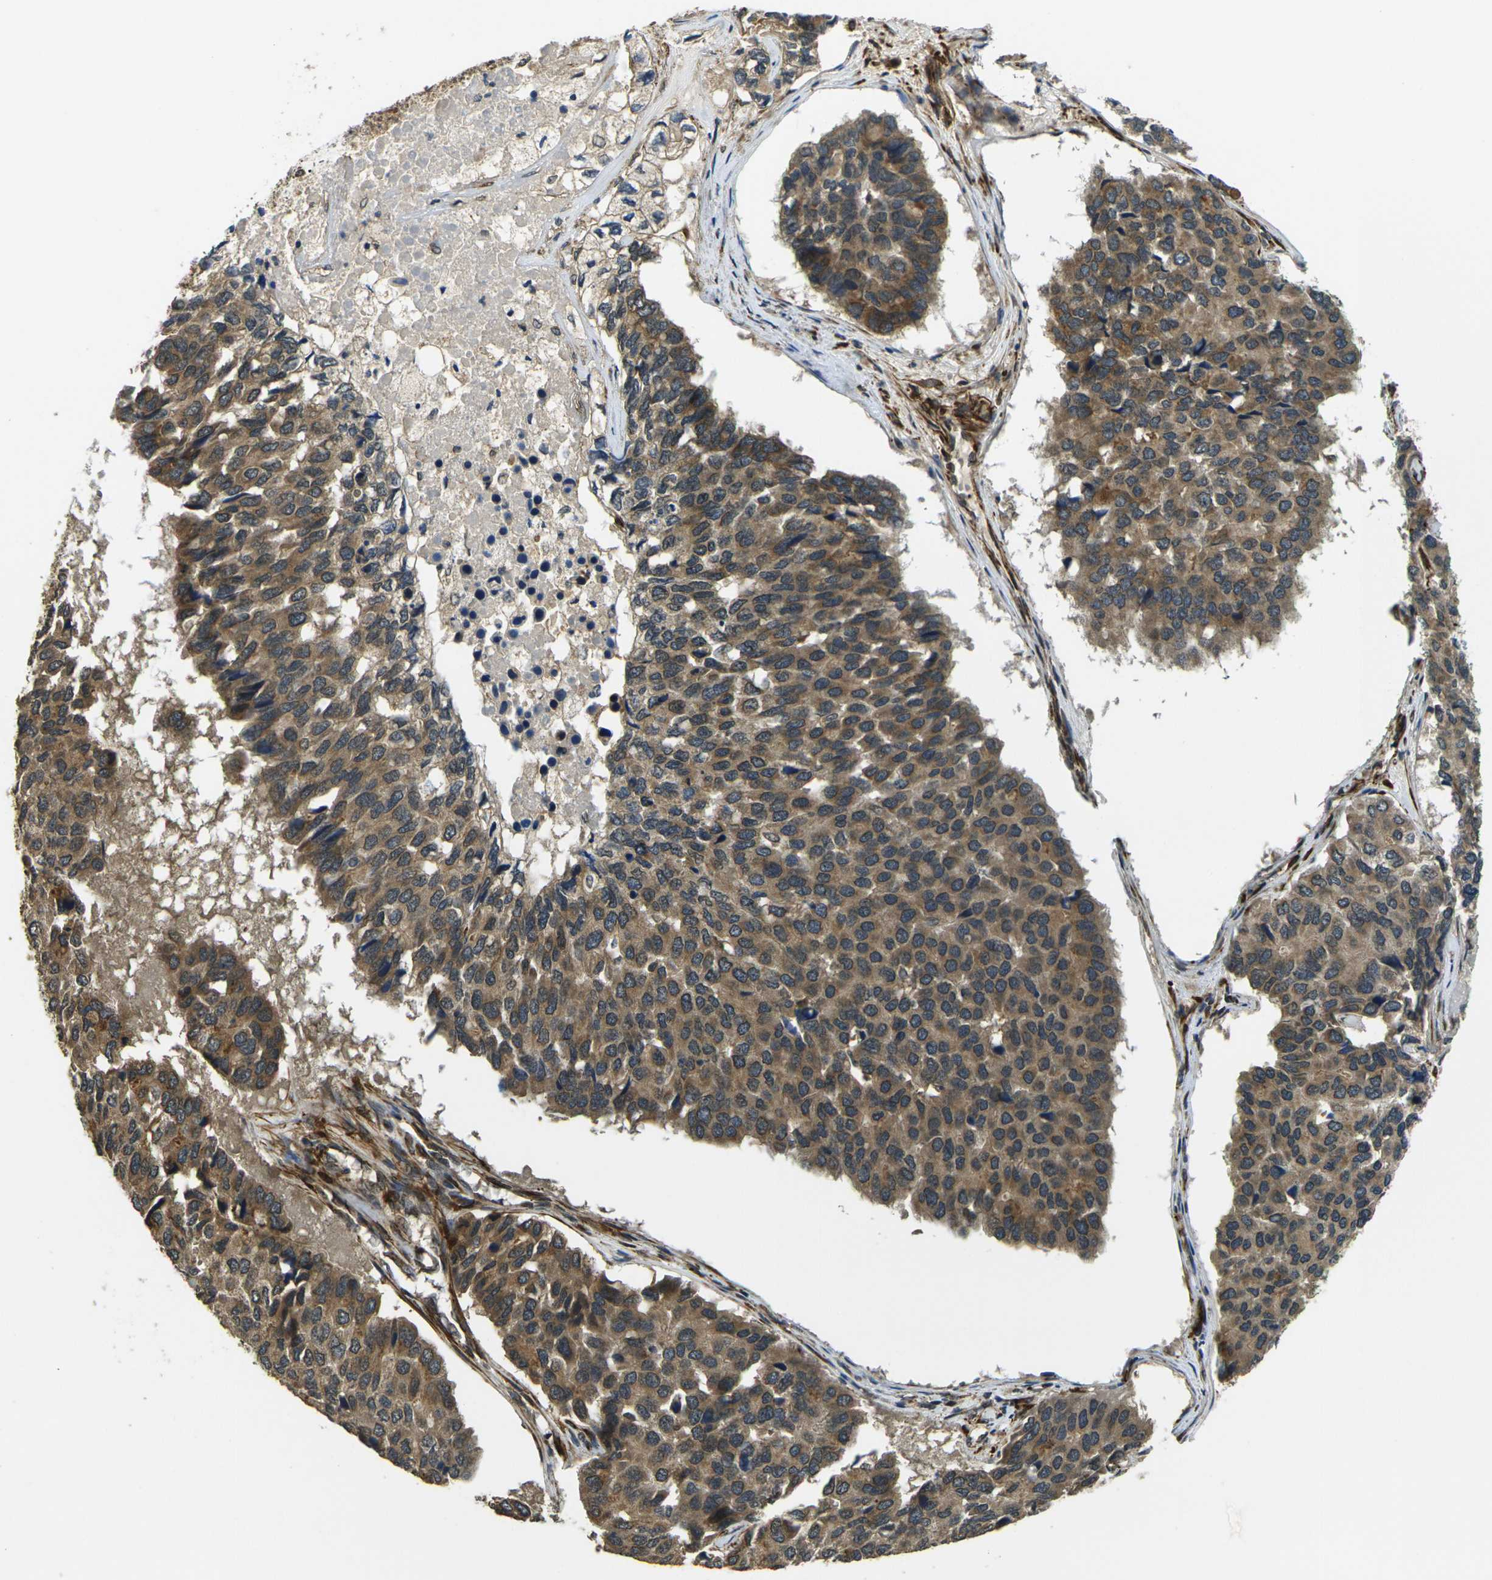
{"staining": {"intensity": "moderate", "quantity": ">75%", "location": "cytoplasmic/membranous"}, "tissue": "pancreatic cancer", "cell_type": "Tumor cells", "image_type": "cancer", "snomed": [{"axis": "morphology", "description": "Adenocarcinoma, NOS"}, {"axis": "topography", "description": "Pancreas"}], "caption": "Immunohistochemistry staining of pancreatic cancer, which displays medium levels of moderate cytoplasmic/membranous expression in about >75% of tumor cells indicating moderate cytoplasmic/membranous protein expression. The staining was performed using DAB (3,3'-diaminobenzidine) (brown) for protein detection and nuclei were counterstained in hematoxylin (blue).", "gene": "FUT11", "patient": {"sex": "male", "age": 50}}